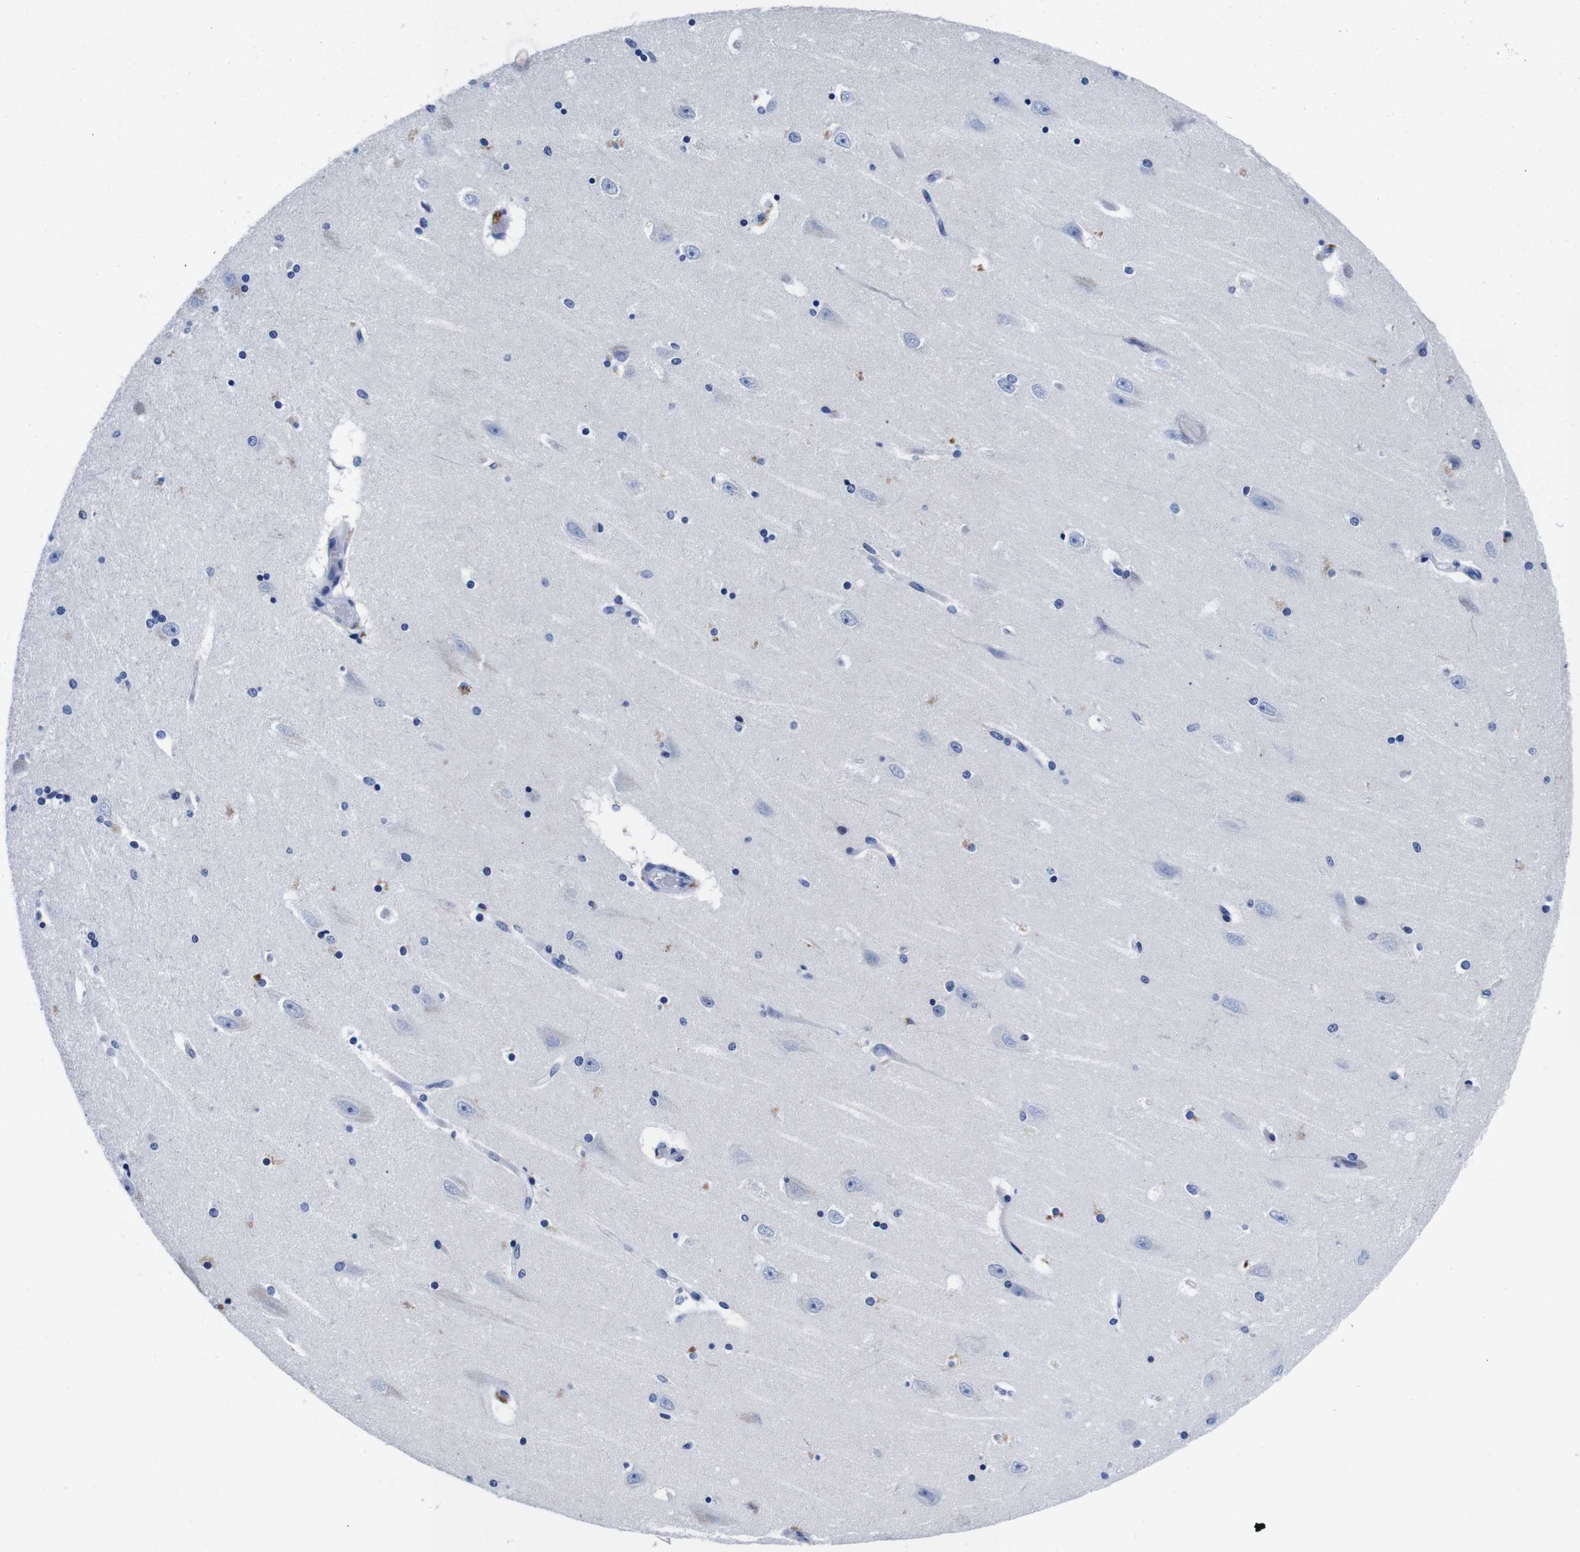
{"staining": {"intensity": "negative", "quantity": "none", "location": "none"}, "tissue": "hippocampus", "cell_type": "Glial cells", "image_type": "normal", "snomed": [{"axis": "morphology", "description": "Normal tissue, NOS"}, {"axis": "topography", "description": "Hippocampus"}], "caption": "Immunohistochemistry (IHC) of unremarkable human hippocampus displays no staining in glial cells. (IHC, brightfield microscopy, high magnification).", "gene": "ENSG00000248993", "patient": {"sex": "female", "age": 54}}